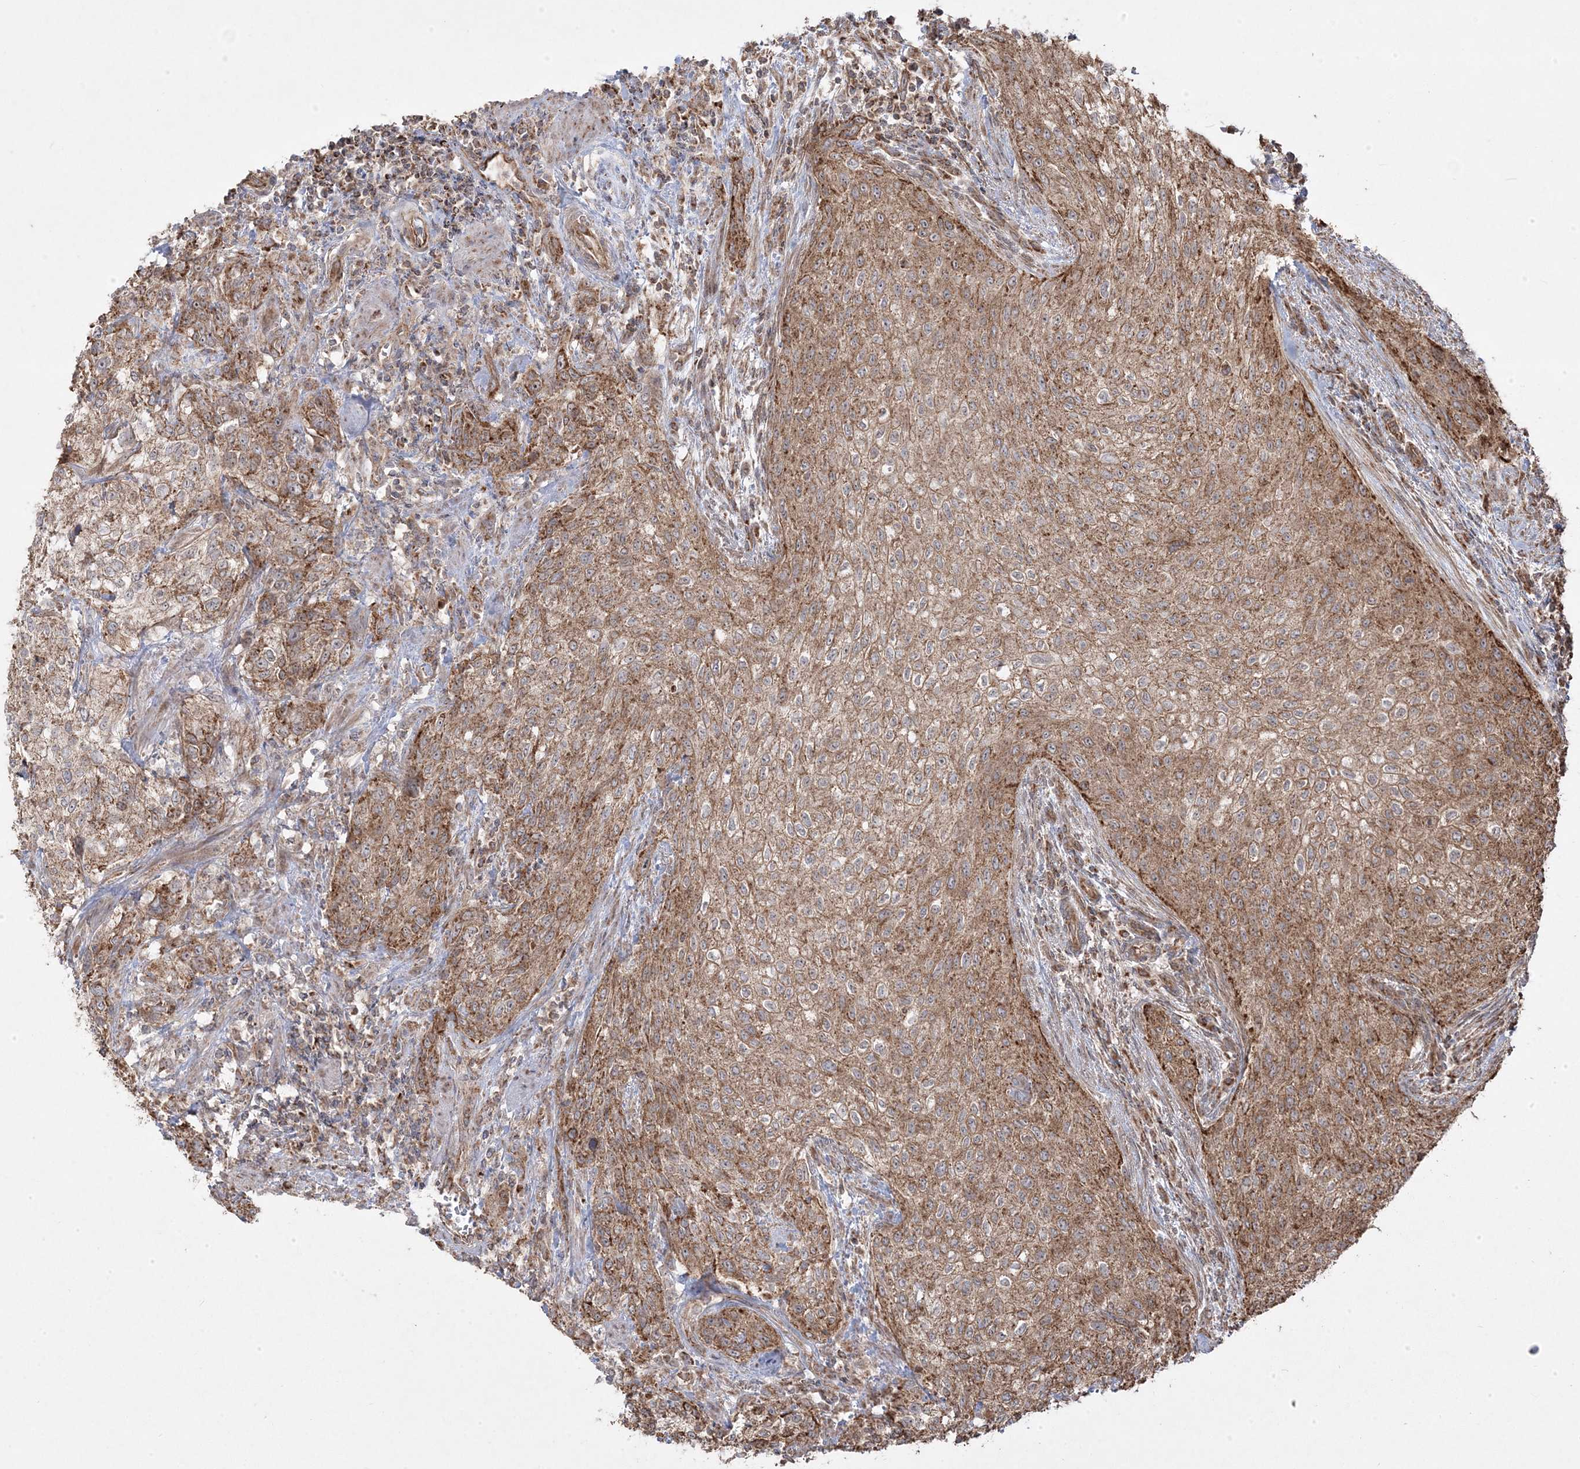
{"staining": {"intensity": "moderate", "quantity": ">75%", "location": "cytoplasmic/membranous"}, "tissue": "urothelial cancer", "cell_type": "Tumor cells", "image_type": "cancer", "snomed": [{"axis": "morphology", "description": "Urothelial carcinoma, High grade"}, {"axis": "topography", "description": "Urinary bladder"}], "caption": "There is medium levels of moderate cytoplasmic/membranous expression in tumor cells of high-grade urothelial carcinoma, as demonstrated by immunohistochemical staining (brown color).", "gene": "CLUAP1", "patient": {"sex": "male", "age": 35}}